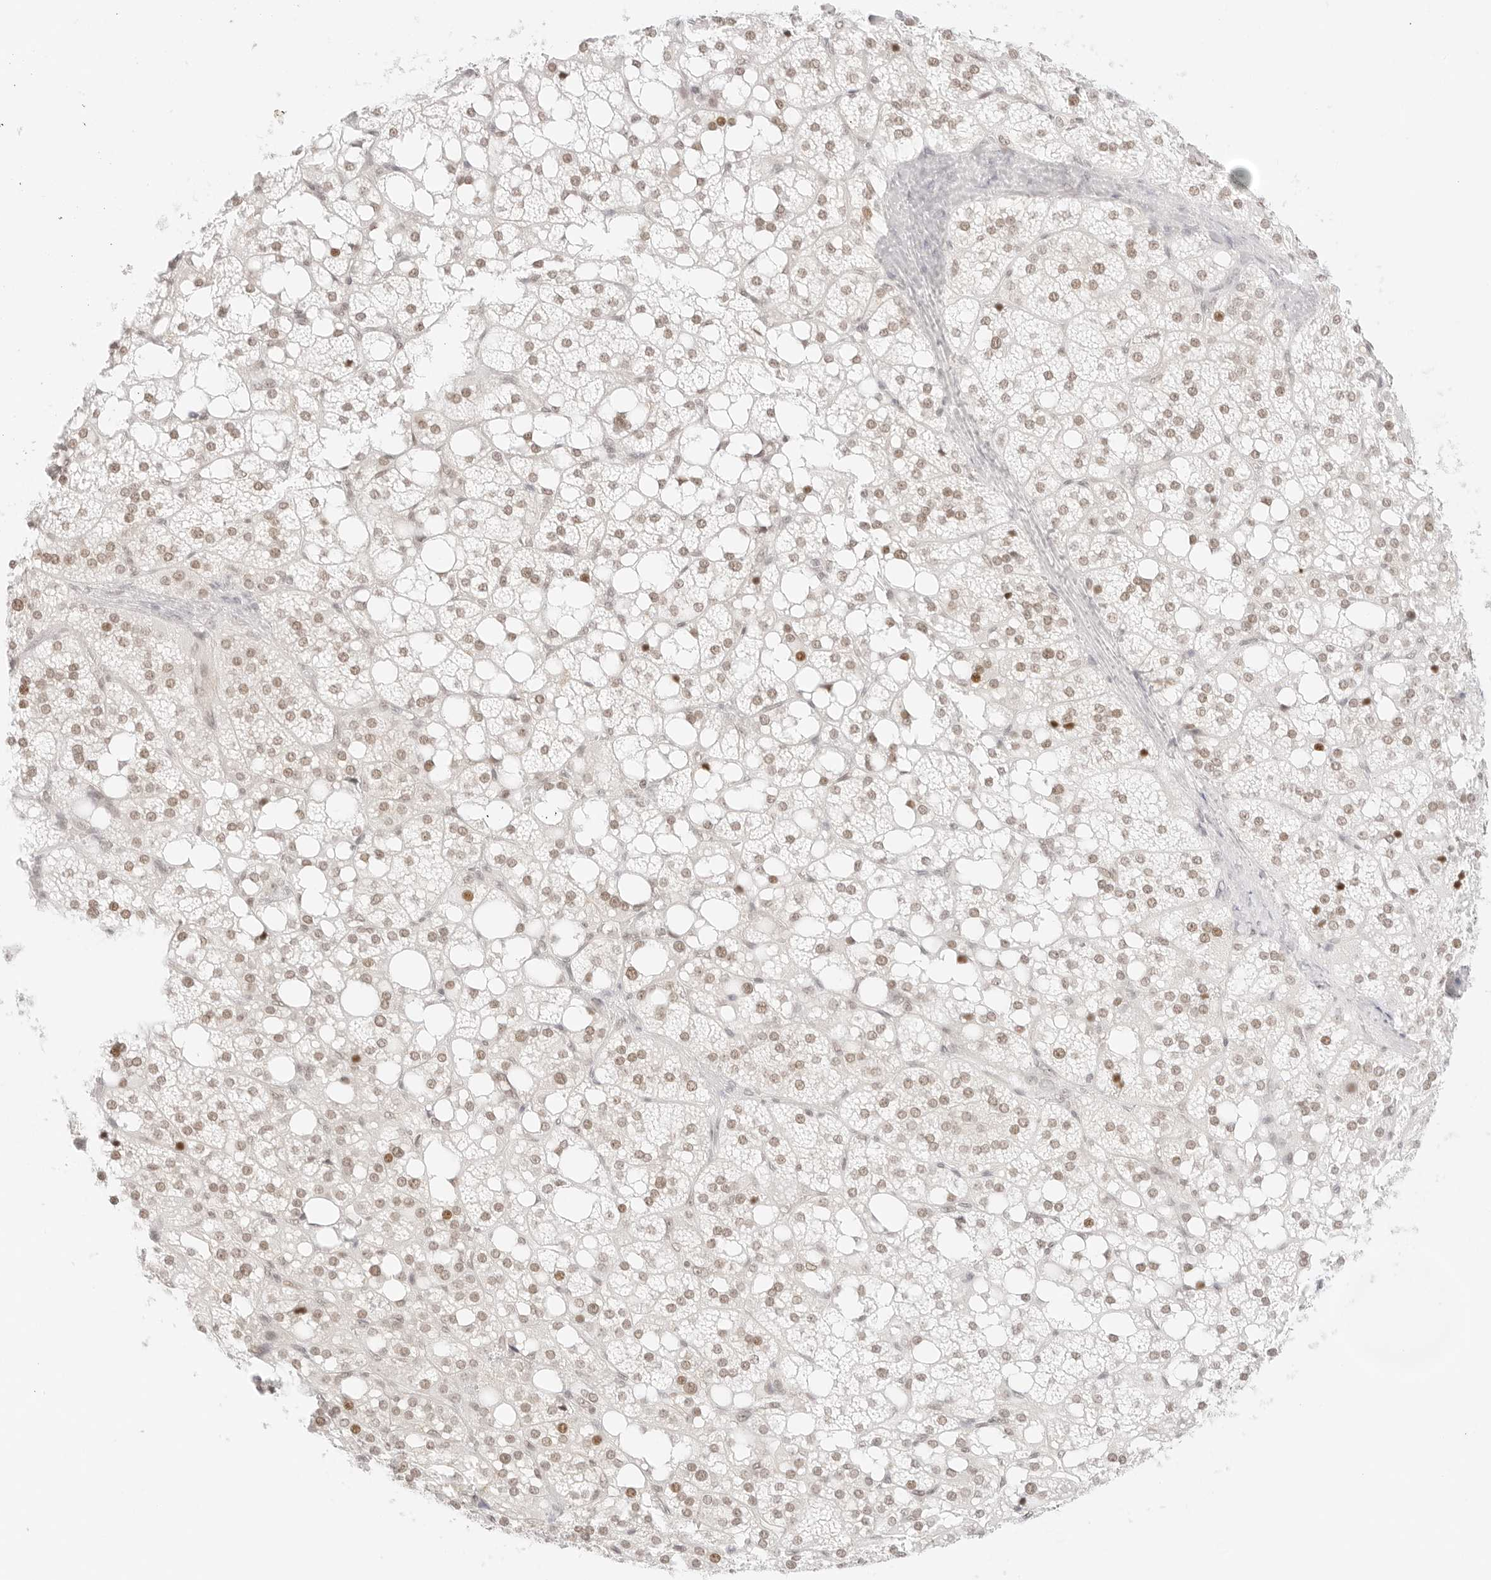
{"staining": {"intensity": "moderate", "quantity": "25%-75%", "location": "cytoplasmic/membranous,nuclear"}, "tissue": "adrenal gland", "cell_type": "Glandular cells", "image_type": "normal", "snomed": [{"axis": "morphology", "description": "Normal tissue, NOS"}, {"axis": "topography", "description": "Adrenal gland"}], "caption": "High-magnification brightfield microscopy of benign adrenal gland stained with DAB (brown) and counterstained with hematoxylin (blue). glandular cells exhibit moderate cytoplasmic/membranous,nuclear expression is appreciated in approximately25%-75% of cells. Nuclei are stained in blue.", "gene": "ITGA6", "patient": {"sex": "female", "age": 59}}